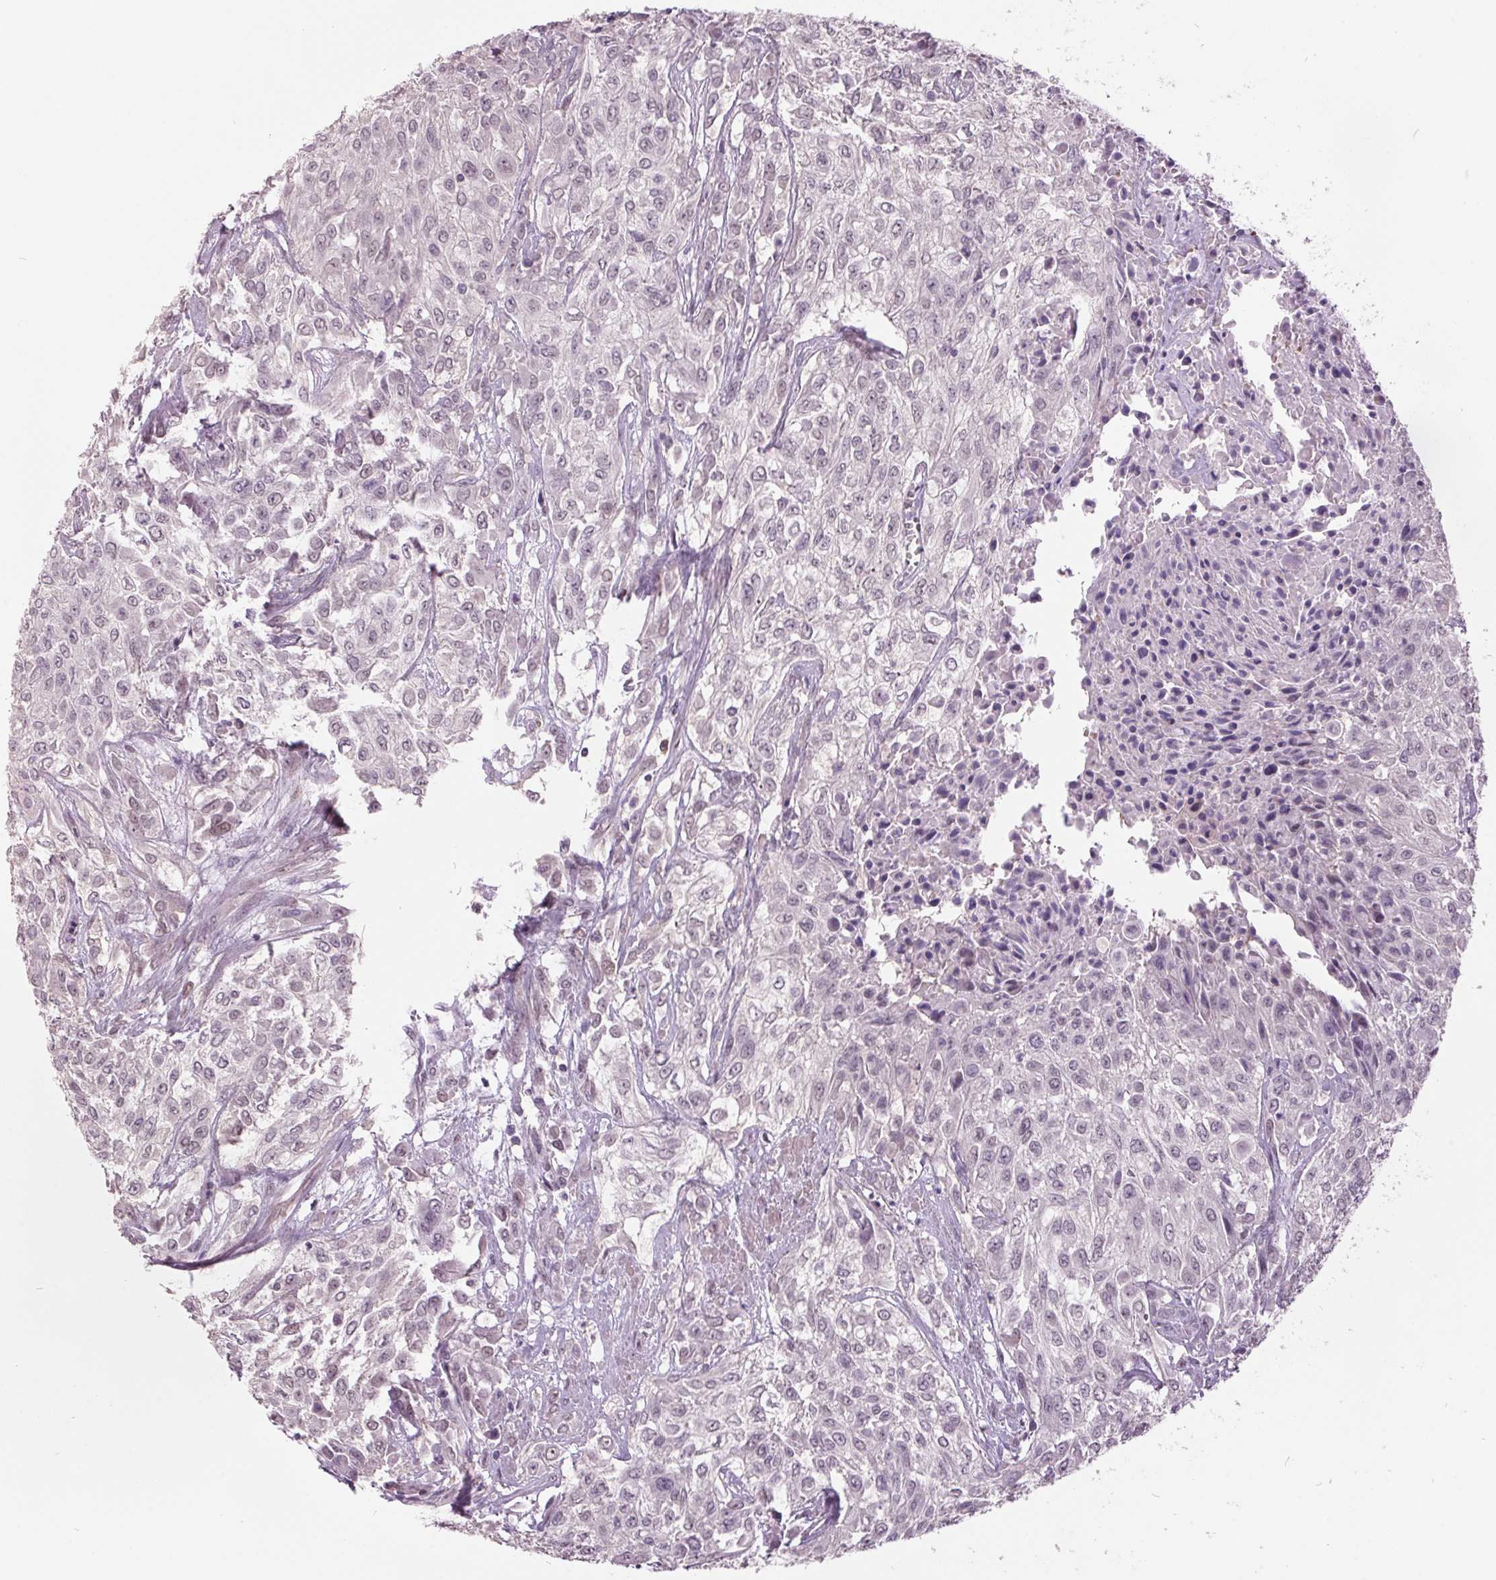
{"staining": {"intensity": "negative", "quantity": "none", "location": "none"}, "tissue": "urothelial cancer", "cell_type": "Tumor cells", "image_type": "cancer", "snomed": [{"axis": "morphology", "description": "Urothelial carcinoma, High grade"}, {"axis": "topography", "description": "Urinary bladder"}], "caption": "High power microscopy image of an immunohistochemistry histopathology image of urothelial cancer, revealing no significant staining in tumor cells.", "gene": "C2orf16", "patient": {"sex": "male", "age": 57}}